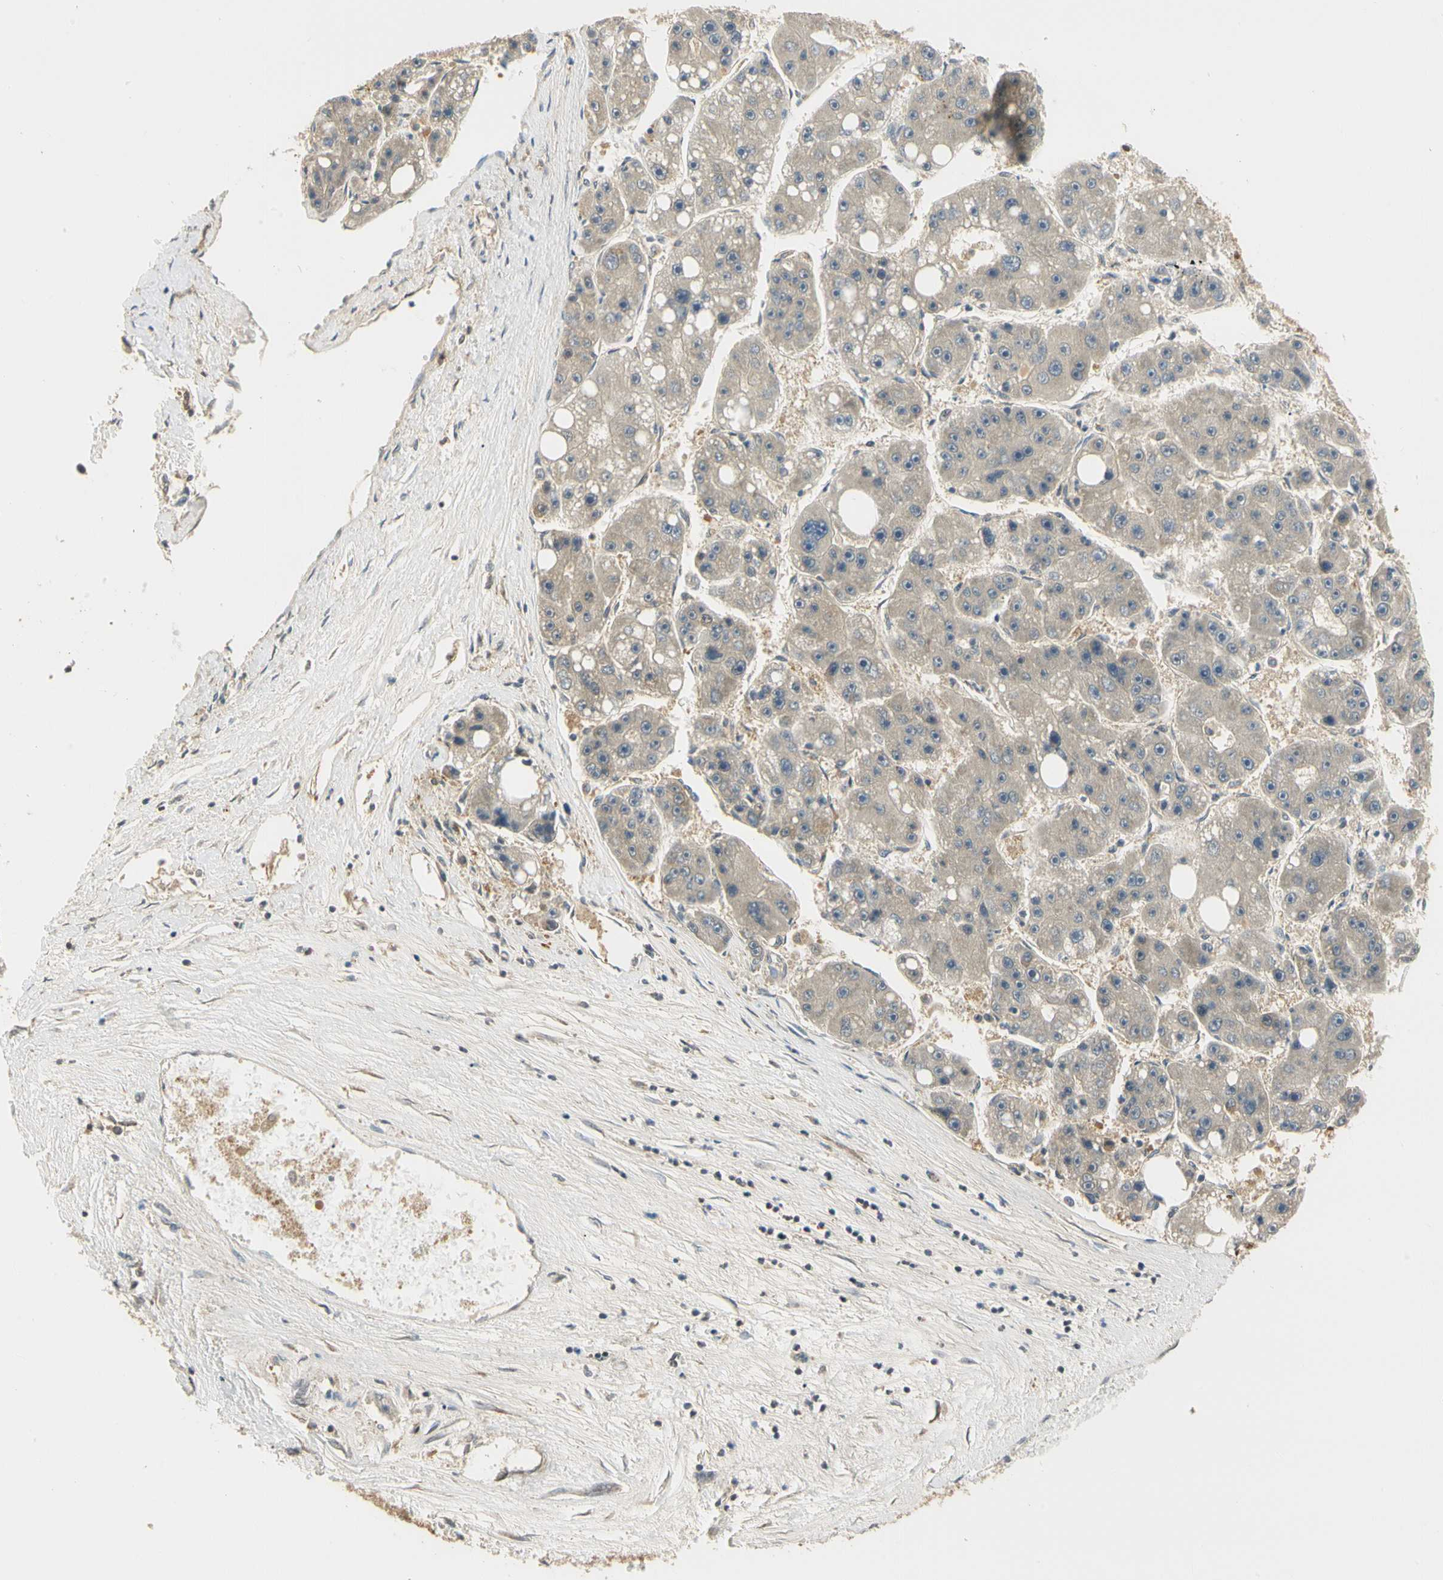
{"staining": {"intensity": "weak", "quantity": "<25%", "location": "cytoplasmic/membranous"}, "tissue": "liver cancer", "cell_type": "Tumor cells", "image_type": "cancer", "snomed": [{"axis": "morphology", "description": "Carcinoma, Hepatocellular, NOS"}, {"axis": "topography", "description": "Liver"}], "caption": "The photomicrograph shows no significant staining in tumor cells of liver cancer (hepatocellular carcinoma). (Immunohistochemistry (ihc), brightfield microscopy, high magnification).", "gene": "UBE2Z", "patient": {"sex": "female", "age": 61}}